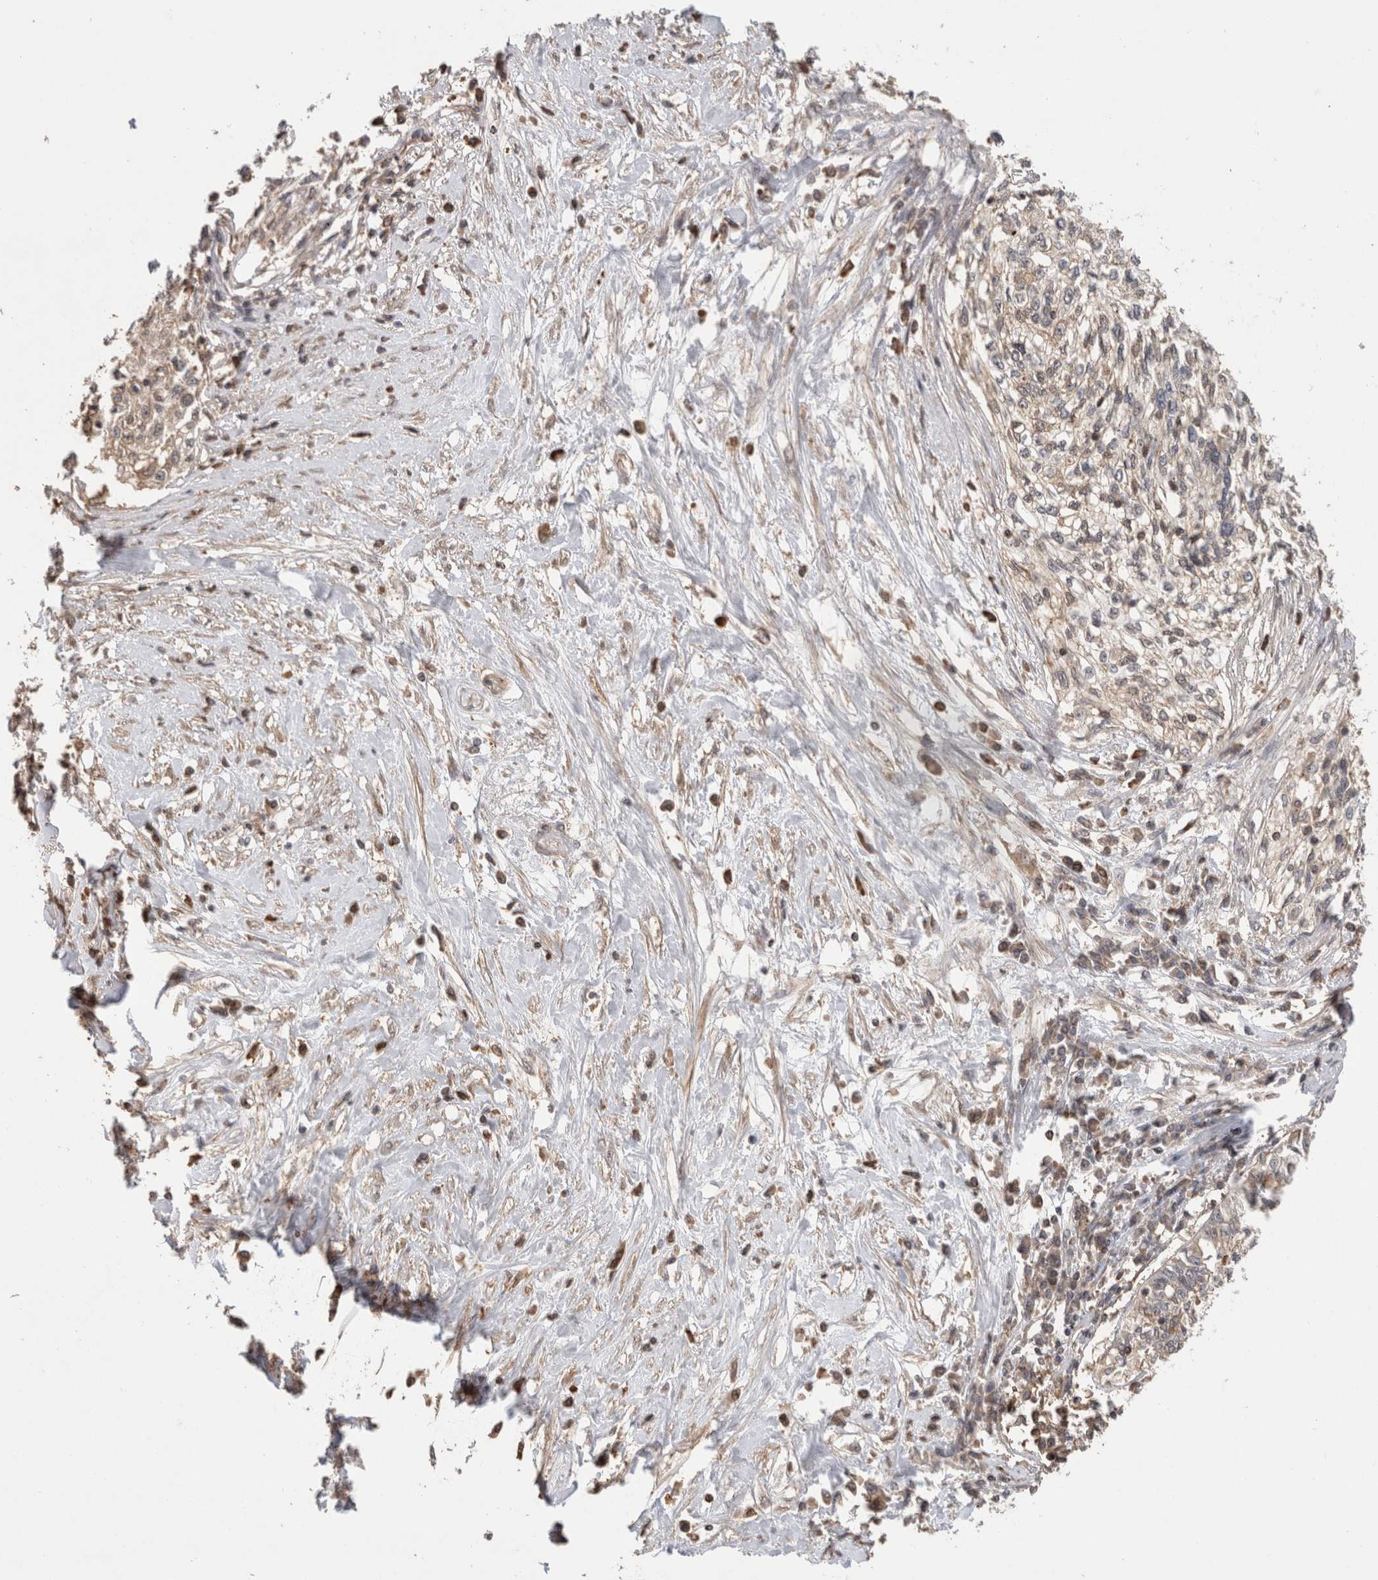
{"staining": {"intensity": "weak", "quantity": ">75%", "location": "cytoplasmic/membranous"}, "tissue": "cervical cancer", "cell_type": "Tumor cells", "image_type": "cancer", "snomed": [{"axis": "morphology", "description": "Squamous cell carcinoma, NOS"}, {"axis": "topography", "description": "Cervix"}], "caption": "A low amount of weak cytoplasmic/membranous expression is present in approximately >75% of tumor cells in cervical cancer (squamous cell carcinoma) tissue.", "gene": "IMMP2L", "patient": {"sex": "female", "age": 57}}